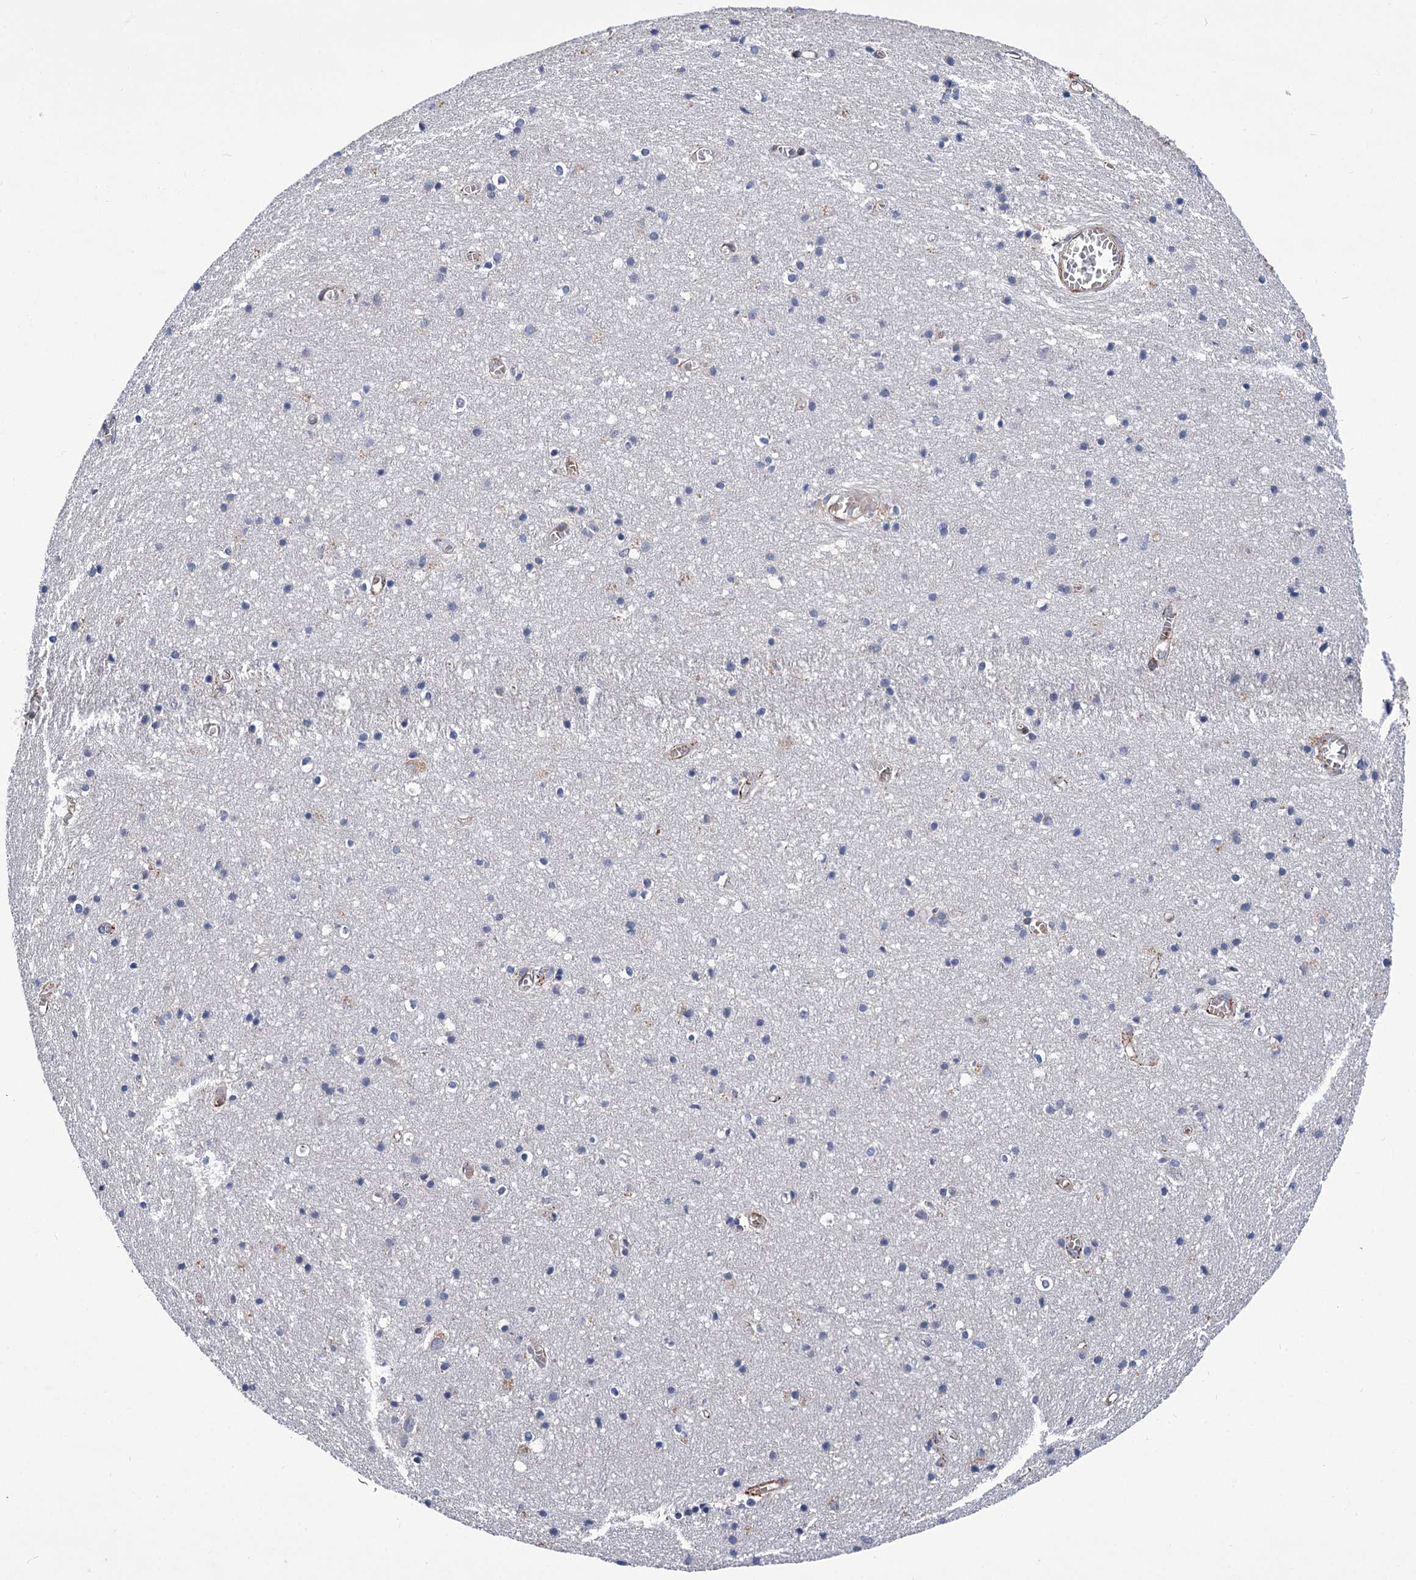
{"staining": {"intensity": "moderate", "quantity": "25%-75%", "location": "cytoplasmic/membranous"}, "tissue": "cerebral cortex", "cell_type": "Endothelial cells", "image_type": "normal", "snomed": [{"axis": "morphology", "description": "Normal tissue, NOS"}, {"axis": "topography", "description": "Cerebral cortex"}], "caption": "IHC image of benign cerebral cortex: cerebral cortex stained using immunohistochemistry (IHC) displays medium levels of moderate protein expression localized specifically in the cytoplasmic/membranous of endothelial cells, appearing as a cytoplasmic/membranous brown color.", "gene": "SUPV3L1", "patient": {"sex": "female", "age": 64}}